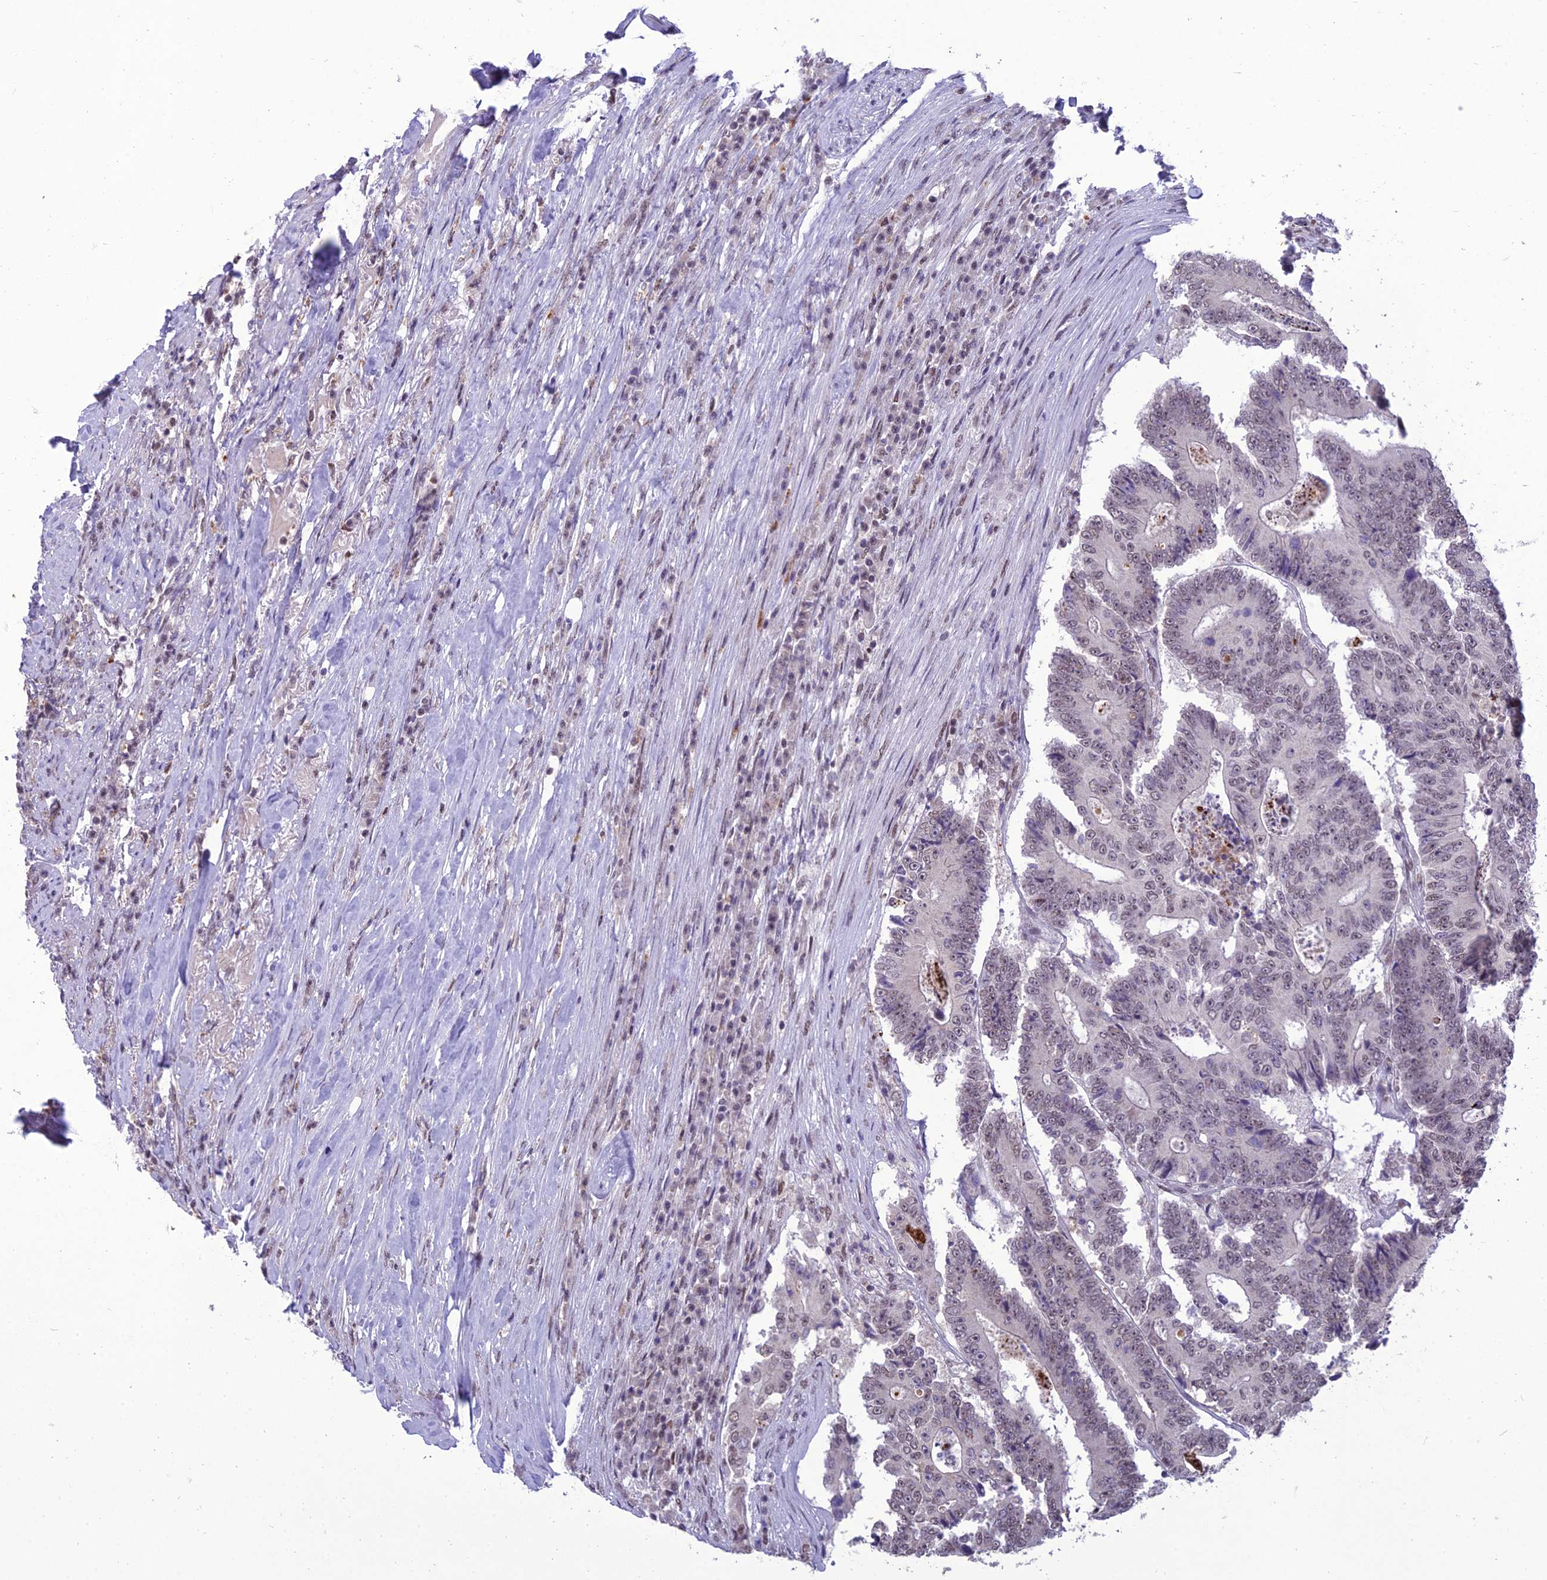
{"staining": {"intensity": "negative", "quantity": "none", "location": "none"}, "tissue": "colorectal cancer", "cell_type": "Tumor cells", "image_type": "cancer", "snomed": [{"axis": "morphology", "description": "Adenocarcinoma, NOS"}, {"axis": "topography", "description": "Colon"}], "caption": "The histopathology image demonstrates no significant positivity in tumor cells of colorectal adenocarcinoma. The staining is performed using DAB brown chromogen with nuclei counter-stained in using hematoxylin.", "gene": "RANBP3", "patient": {"sex": "male", "age": 83}}